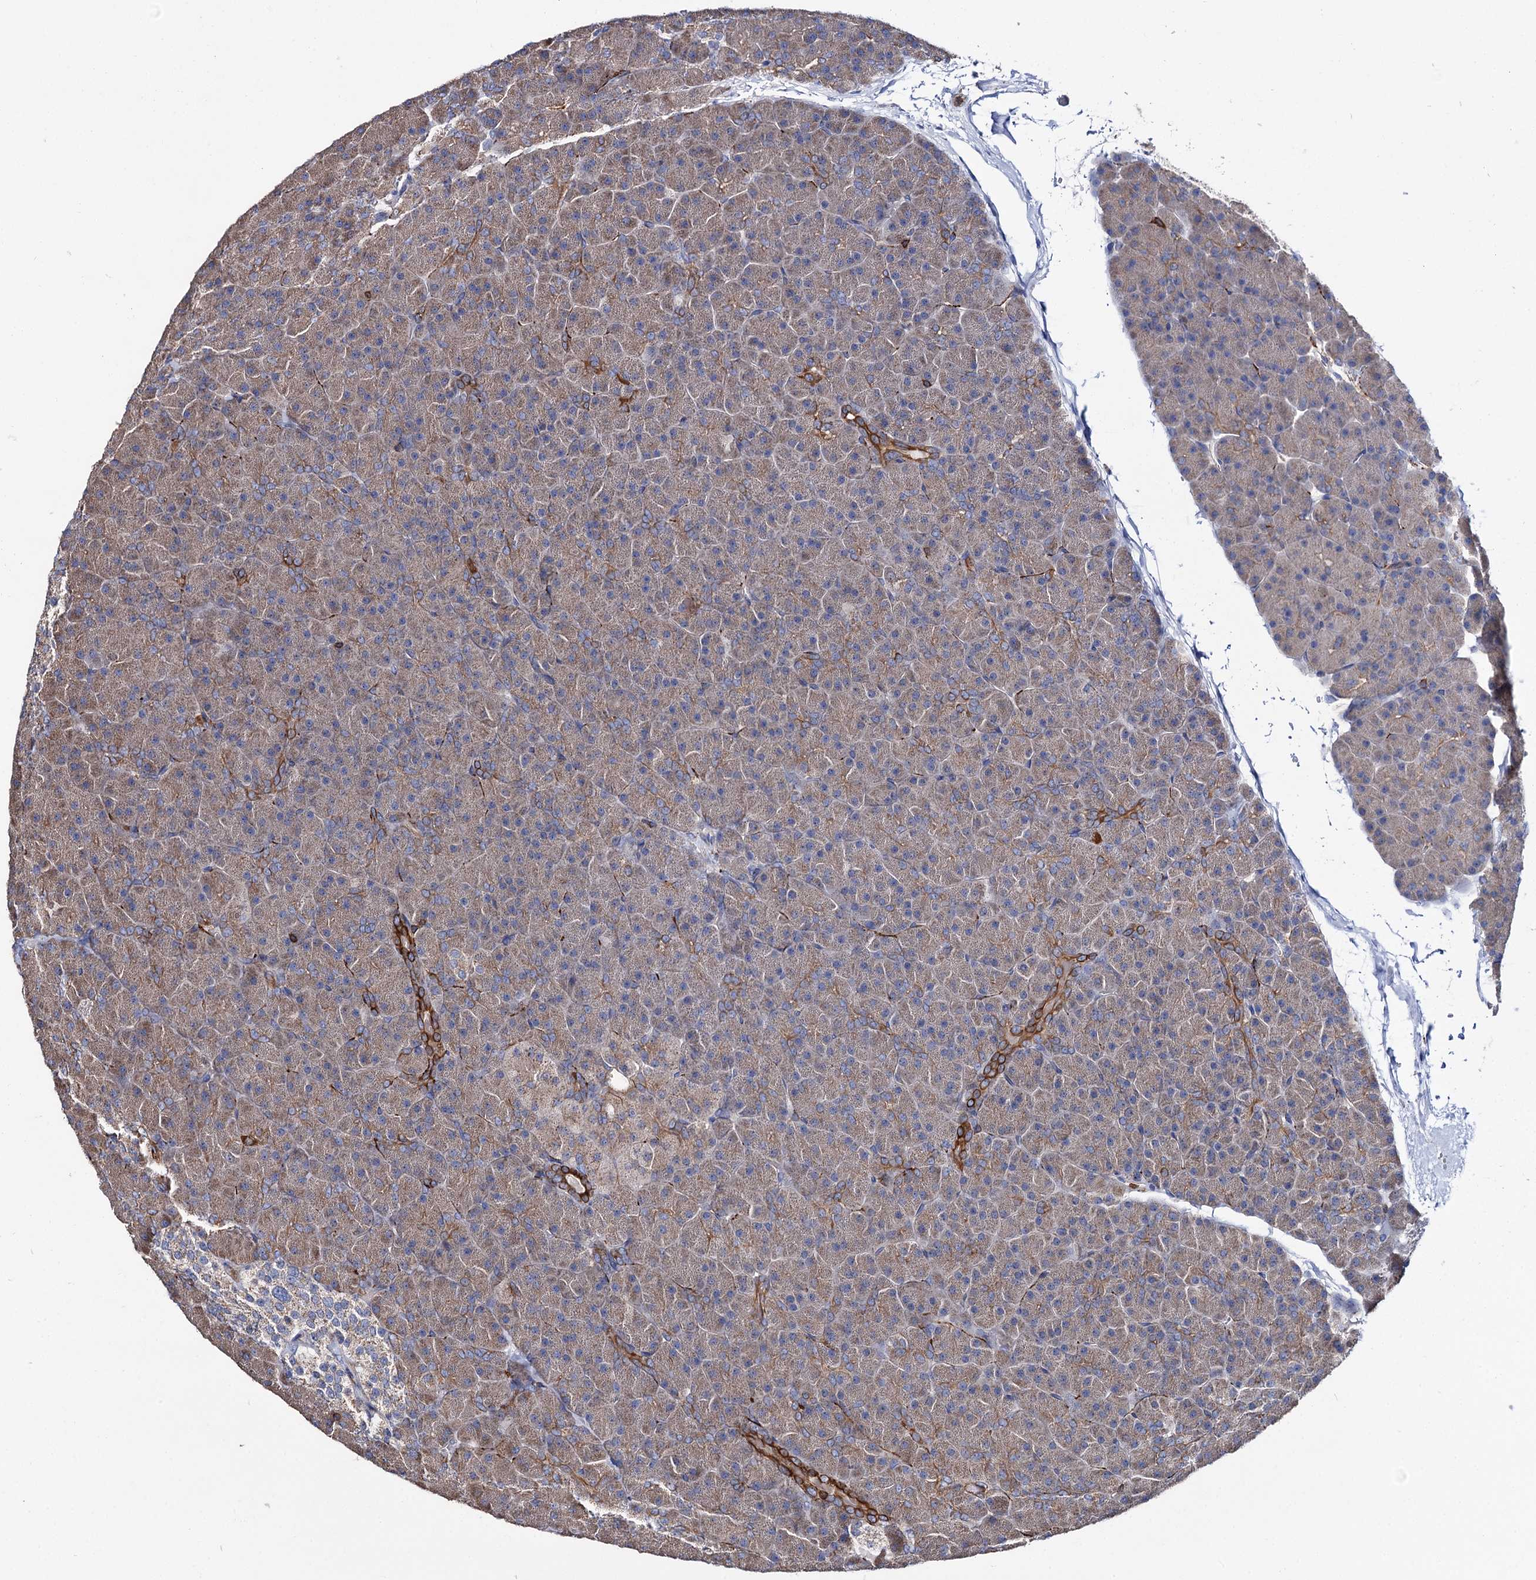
{"staining": {"intensity": "strong", "quantity": "25%-75%", "location": "cytoplasmic/membranous"}, "tissue": "pancreas", "cell_type": "Exocrine glandular cells", "image_type": "normal", "snomed": [{"axis": "morphology", "description": "Normal tissue, NOS"}, {"axis": "topography", "description": "Pancreas"}], "caption": "Brown immunohistochemical staining in unremarkable human pancreas reveals strong cytoplasmic/membranous staining in approximately 25%-75% of exocrine glandular cells.", "gene": "UBASH3B", "patient": {"sex": "male", "age": 36}}